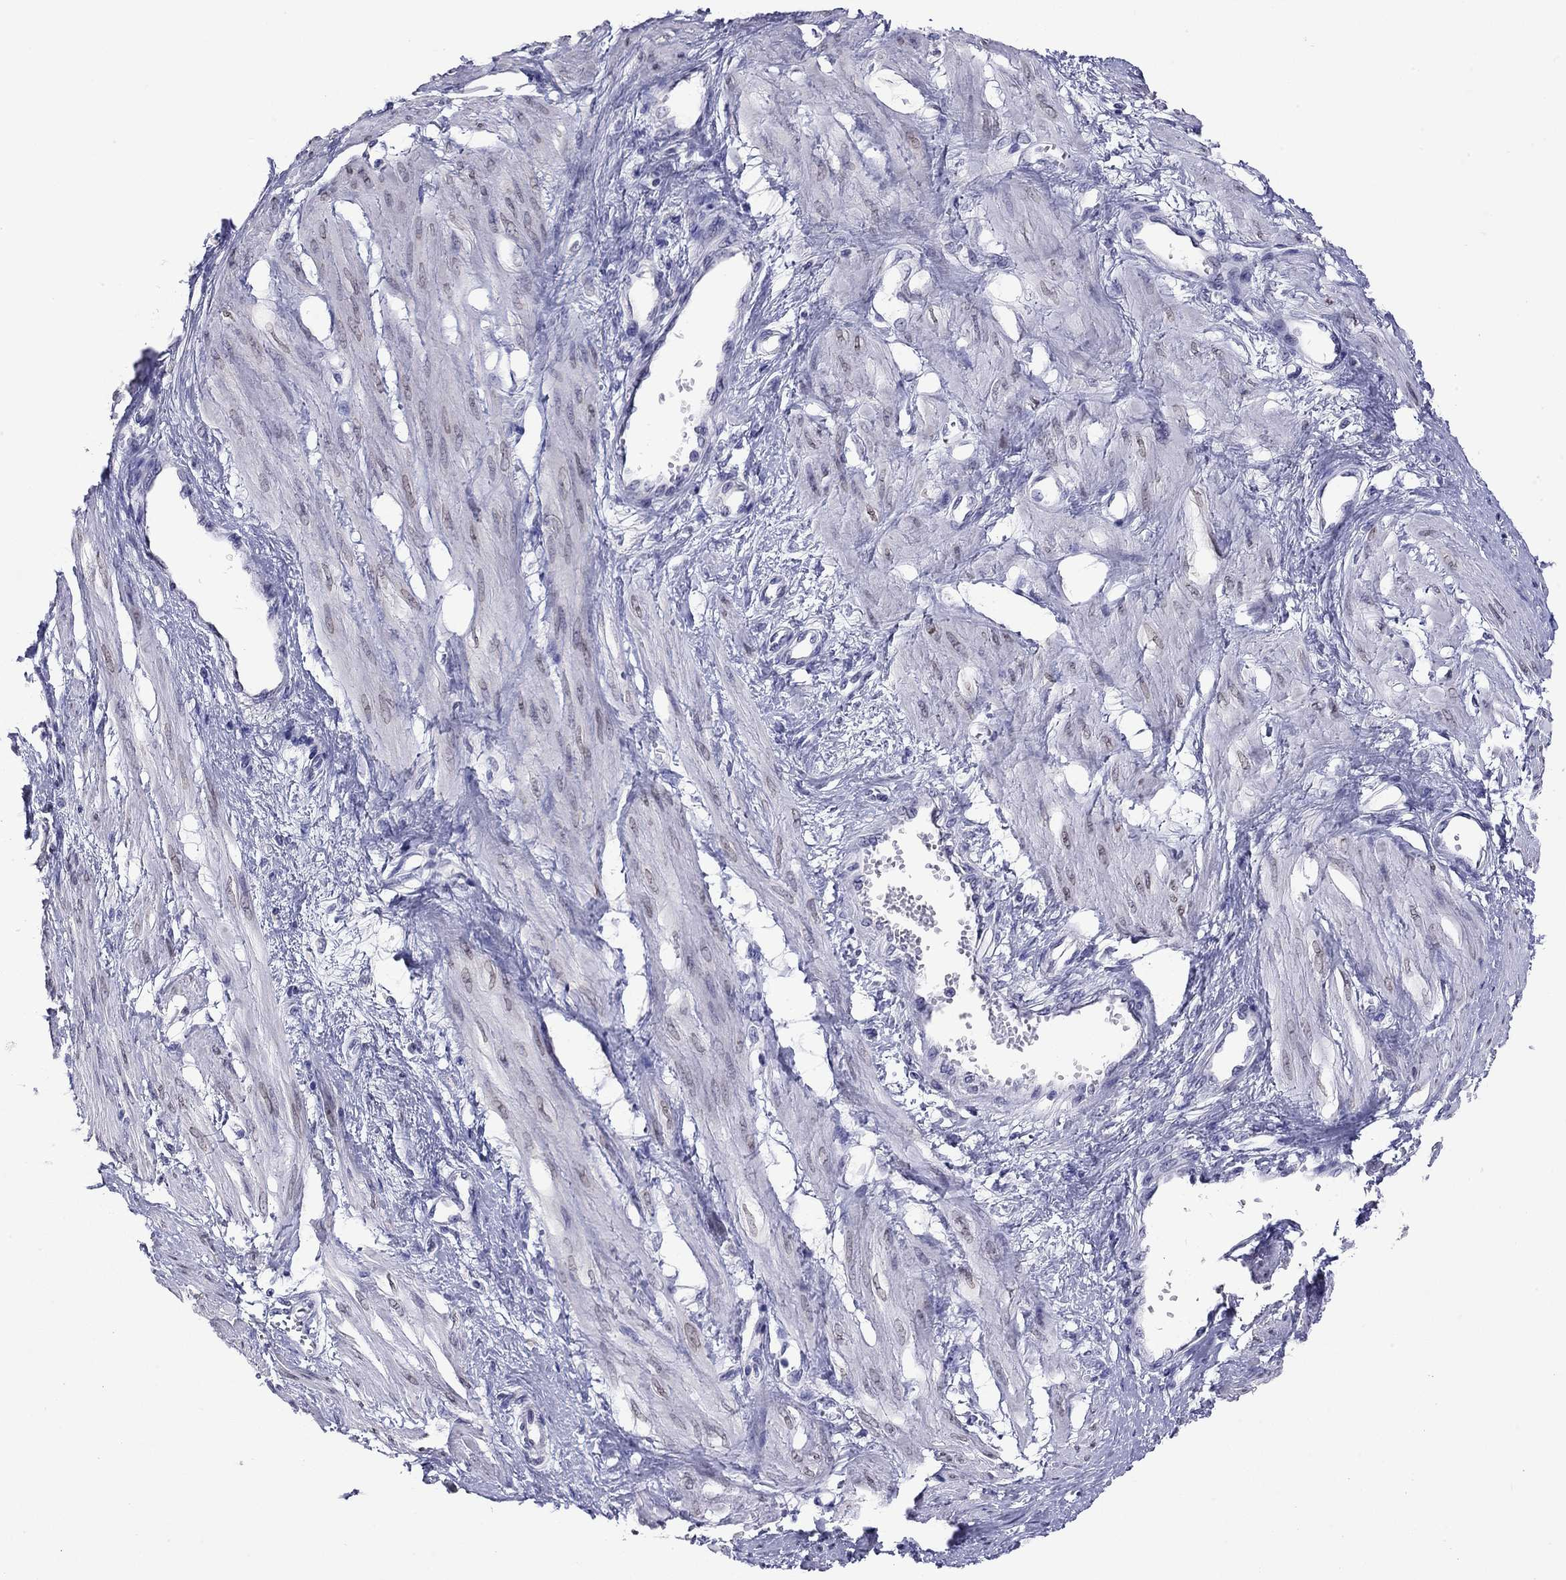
{"staining": {"intensity": "negative", "quantity": "none", "location": "none"}, "tissue": "smooth muscle", "cell_type": "Smooth muscle cells", "image_type": "normal", "snomed": [{"axis": "morphology", "description": "Normal tissue, NOS"}, {"axis": "topography", "description": "Smooth muscle"}, {"axis": "topography", "description": "Uterus"}], "caption": "A high-resolution photomicrograph shows IHC staining of normal smooth muscle, which exhibits no significant expression in smooth muscle cells.", "gene": "ARMC12", "patient": {"sex": "female", "age": 39}}